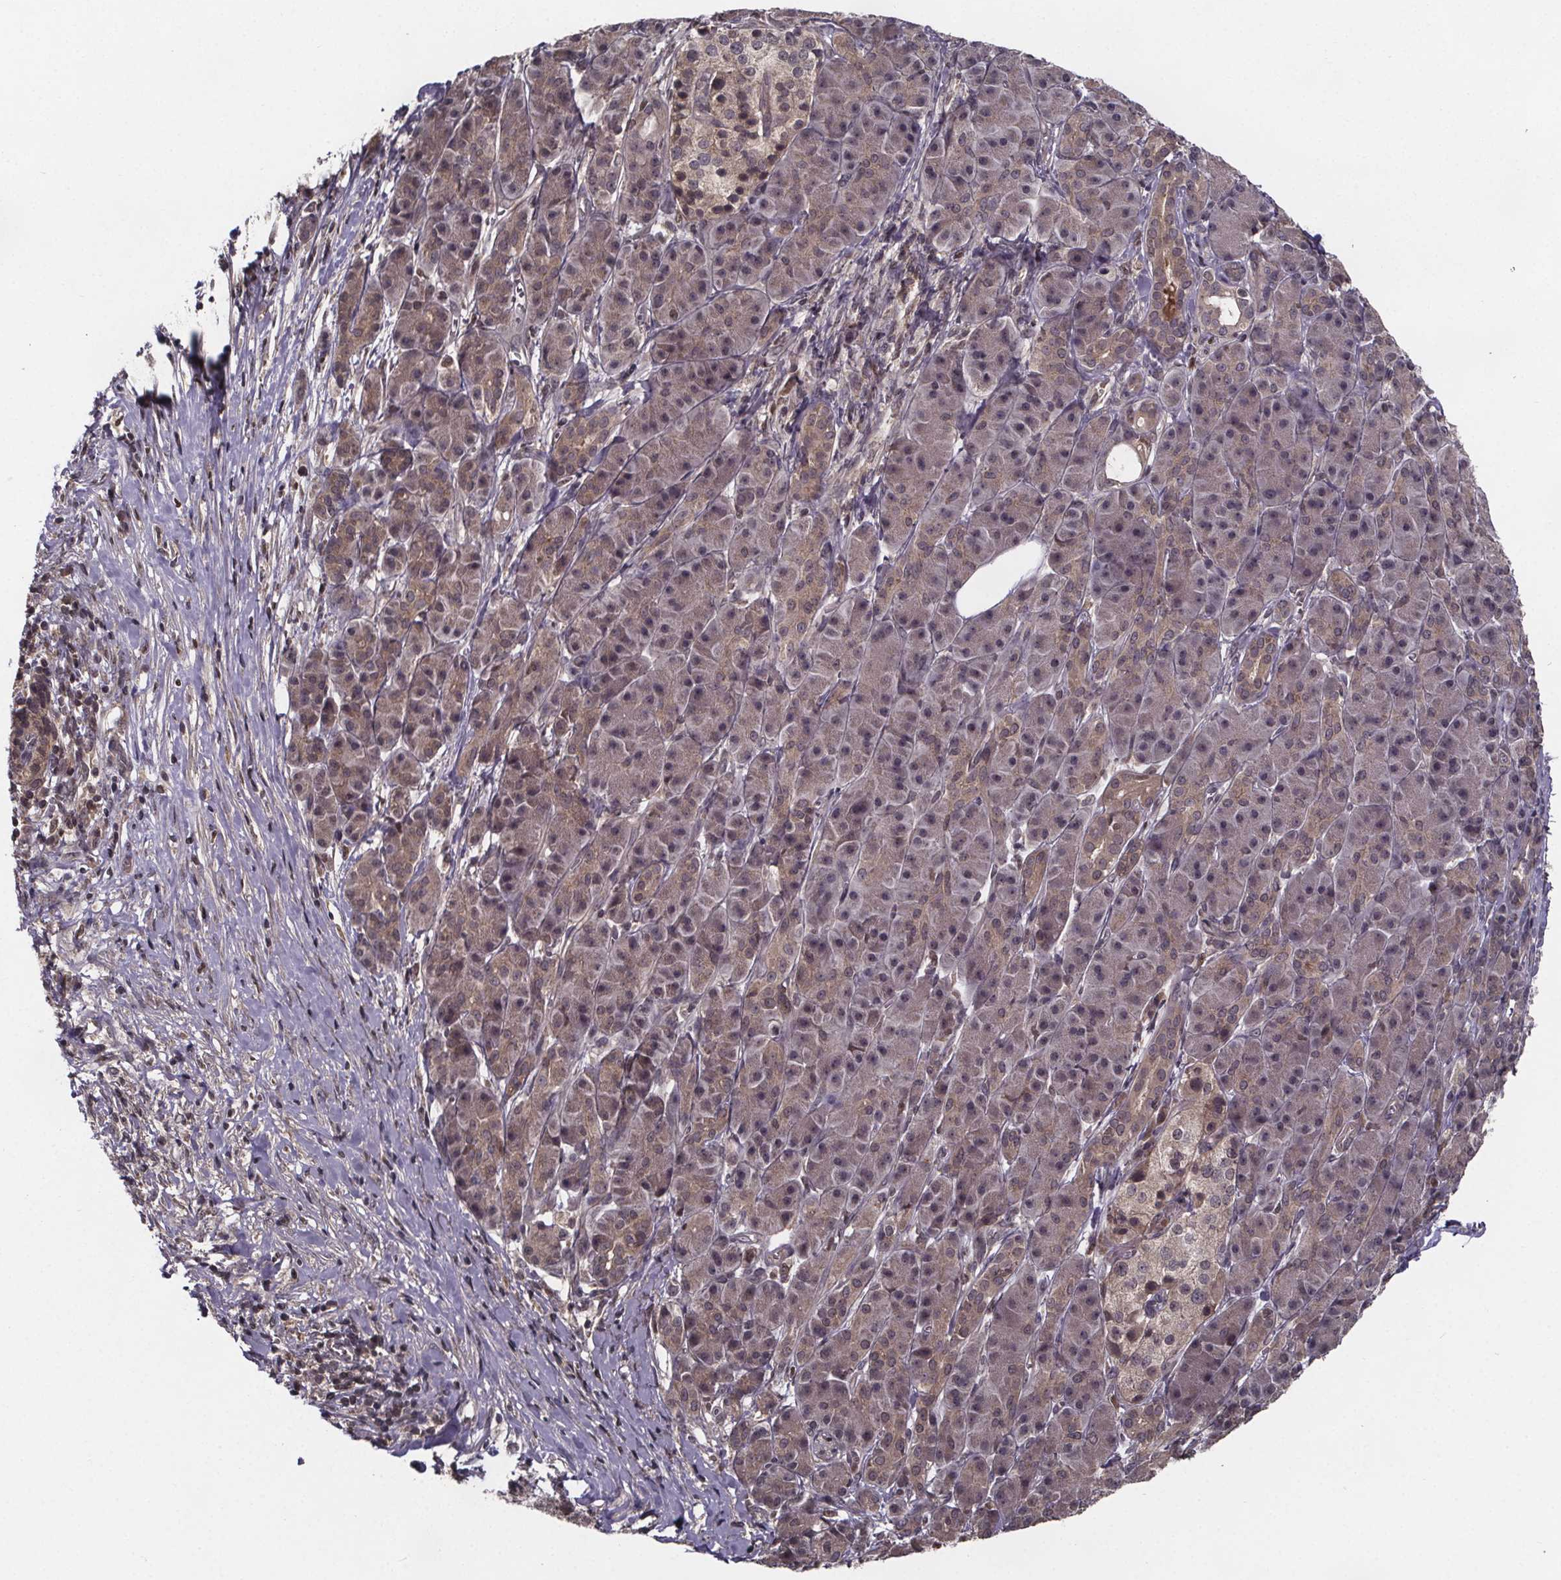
{"staining": {"intensity": "weak", "quantity": "<25%", "location": "cytoplasmic/membranous,nuclear"}, "tissue": "pancreatic cancer", "cell_type": "Tumor cells", "image_type": "cancer", "snomed": [{"axis": "morphology", "description": "Adenocarcinoma, NOS"}, {"axis": "topography", "description": "Pancreas"}], "caption": "A histopathology image of pancreatic cancer (adenocarcinoma) stained for a protein demonstrates no brown staining in tumor cells.", "gene": "FN3KRP", "patient": {"sex": "male", "age": 61}}